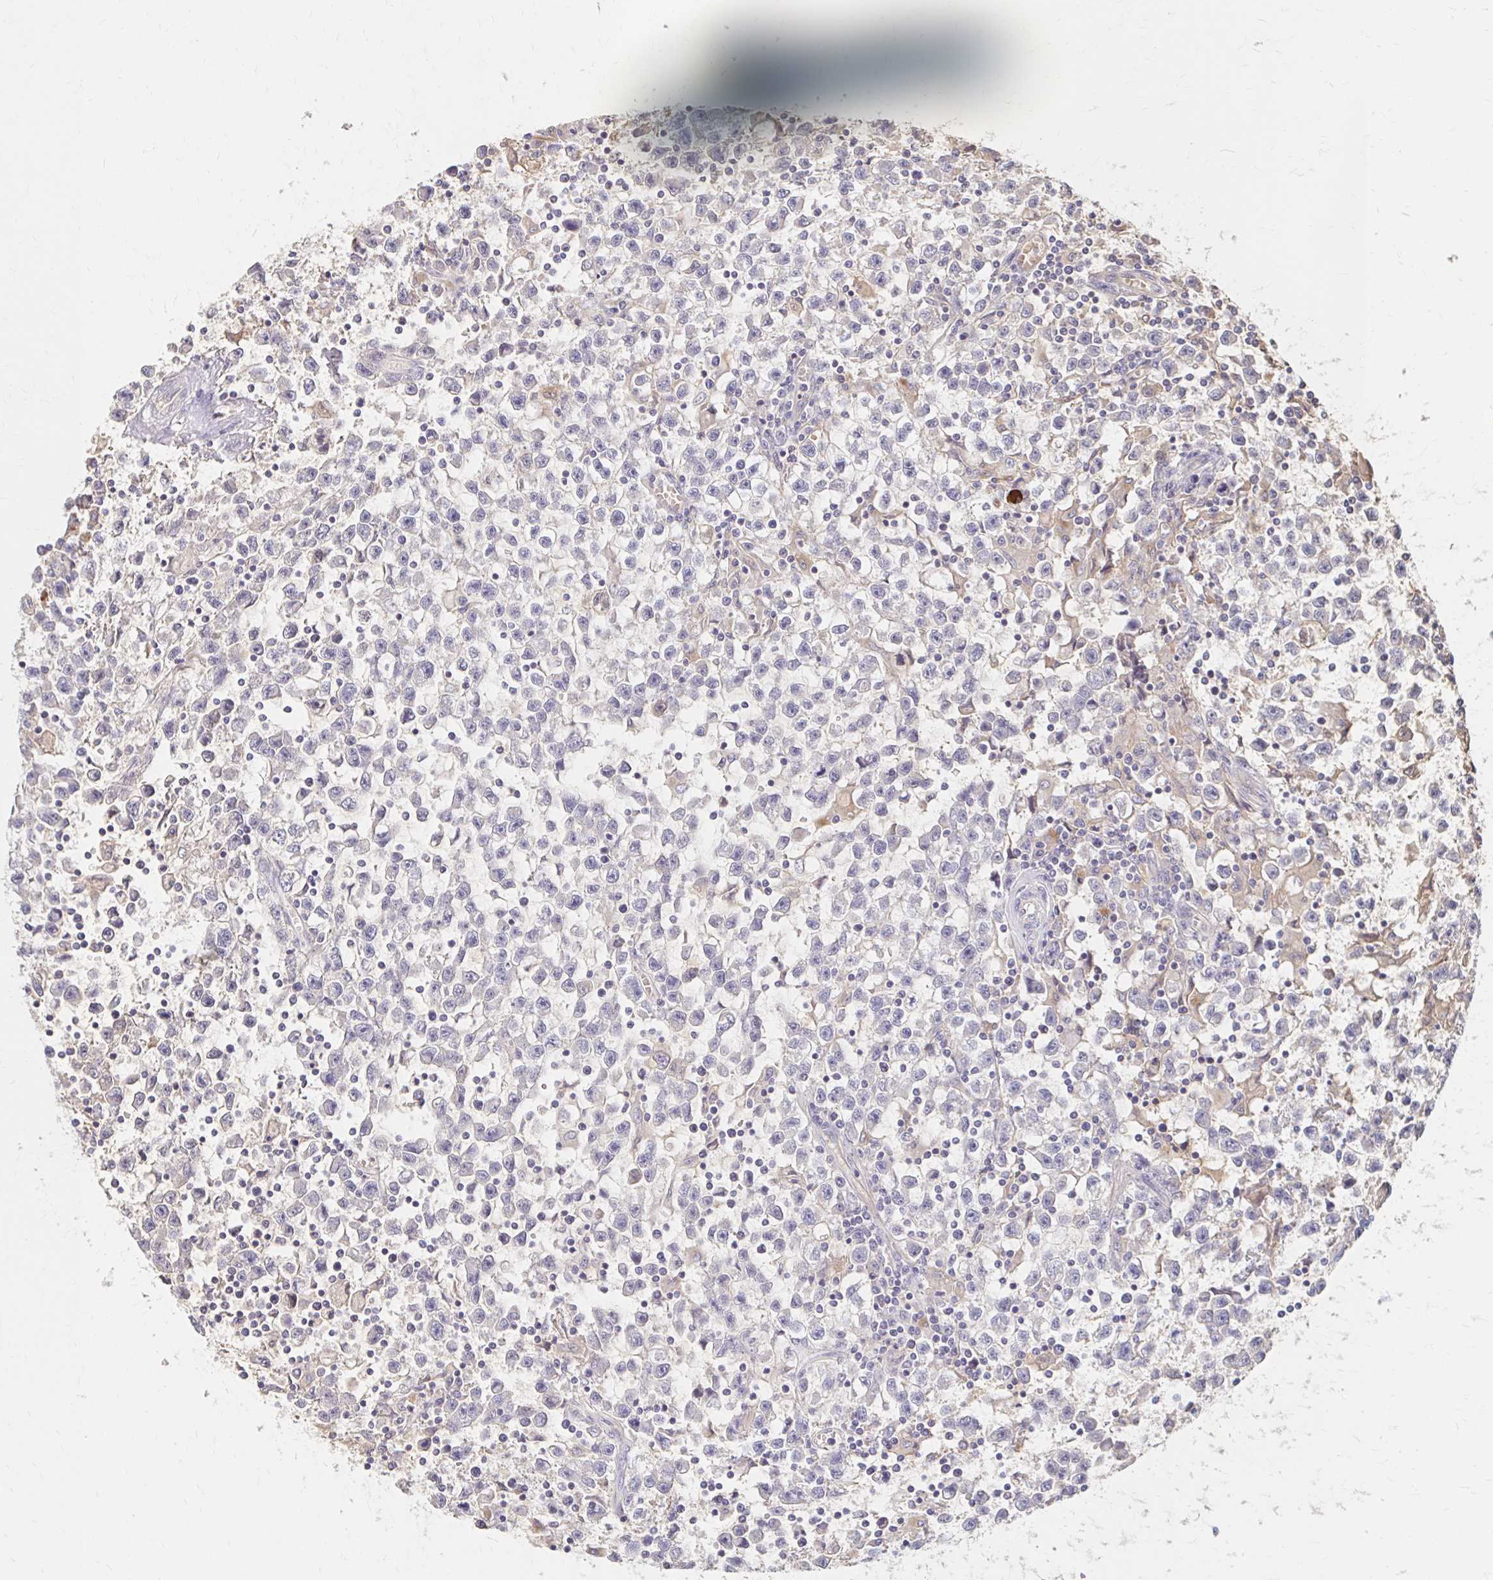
{"staining": {"intensity": "negative", "quantity": "none", "location": "none"}, "tissue": "testis cancer", "cell_type": "Tumor cells", "image_type": "cancer", "snomed": [{"axis": "morphology", "description": "Seminoma, NOS"}, {"axis": "topography", "description": "Testis"}], "caption": "A high-resolution micrograph shows IHC staining of seminoma (testis), which exhibits no significant positivity in tumor cells.", "gene": "HMGCS2", "patient": {"sex": "male", "age": 31}}